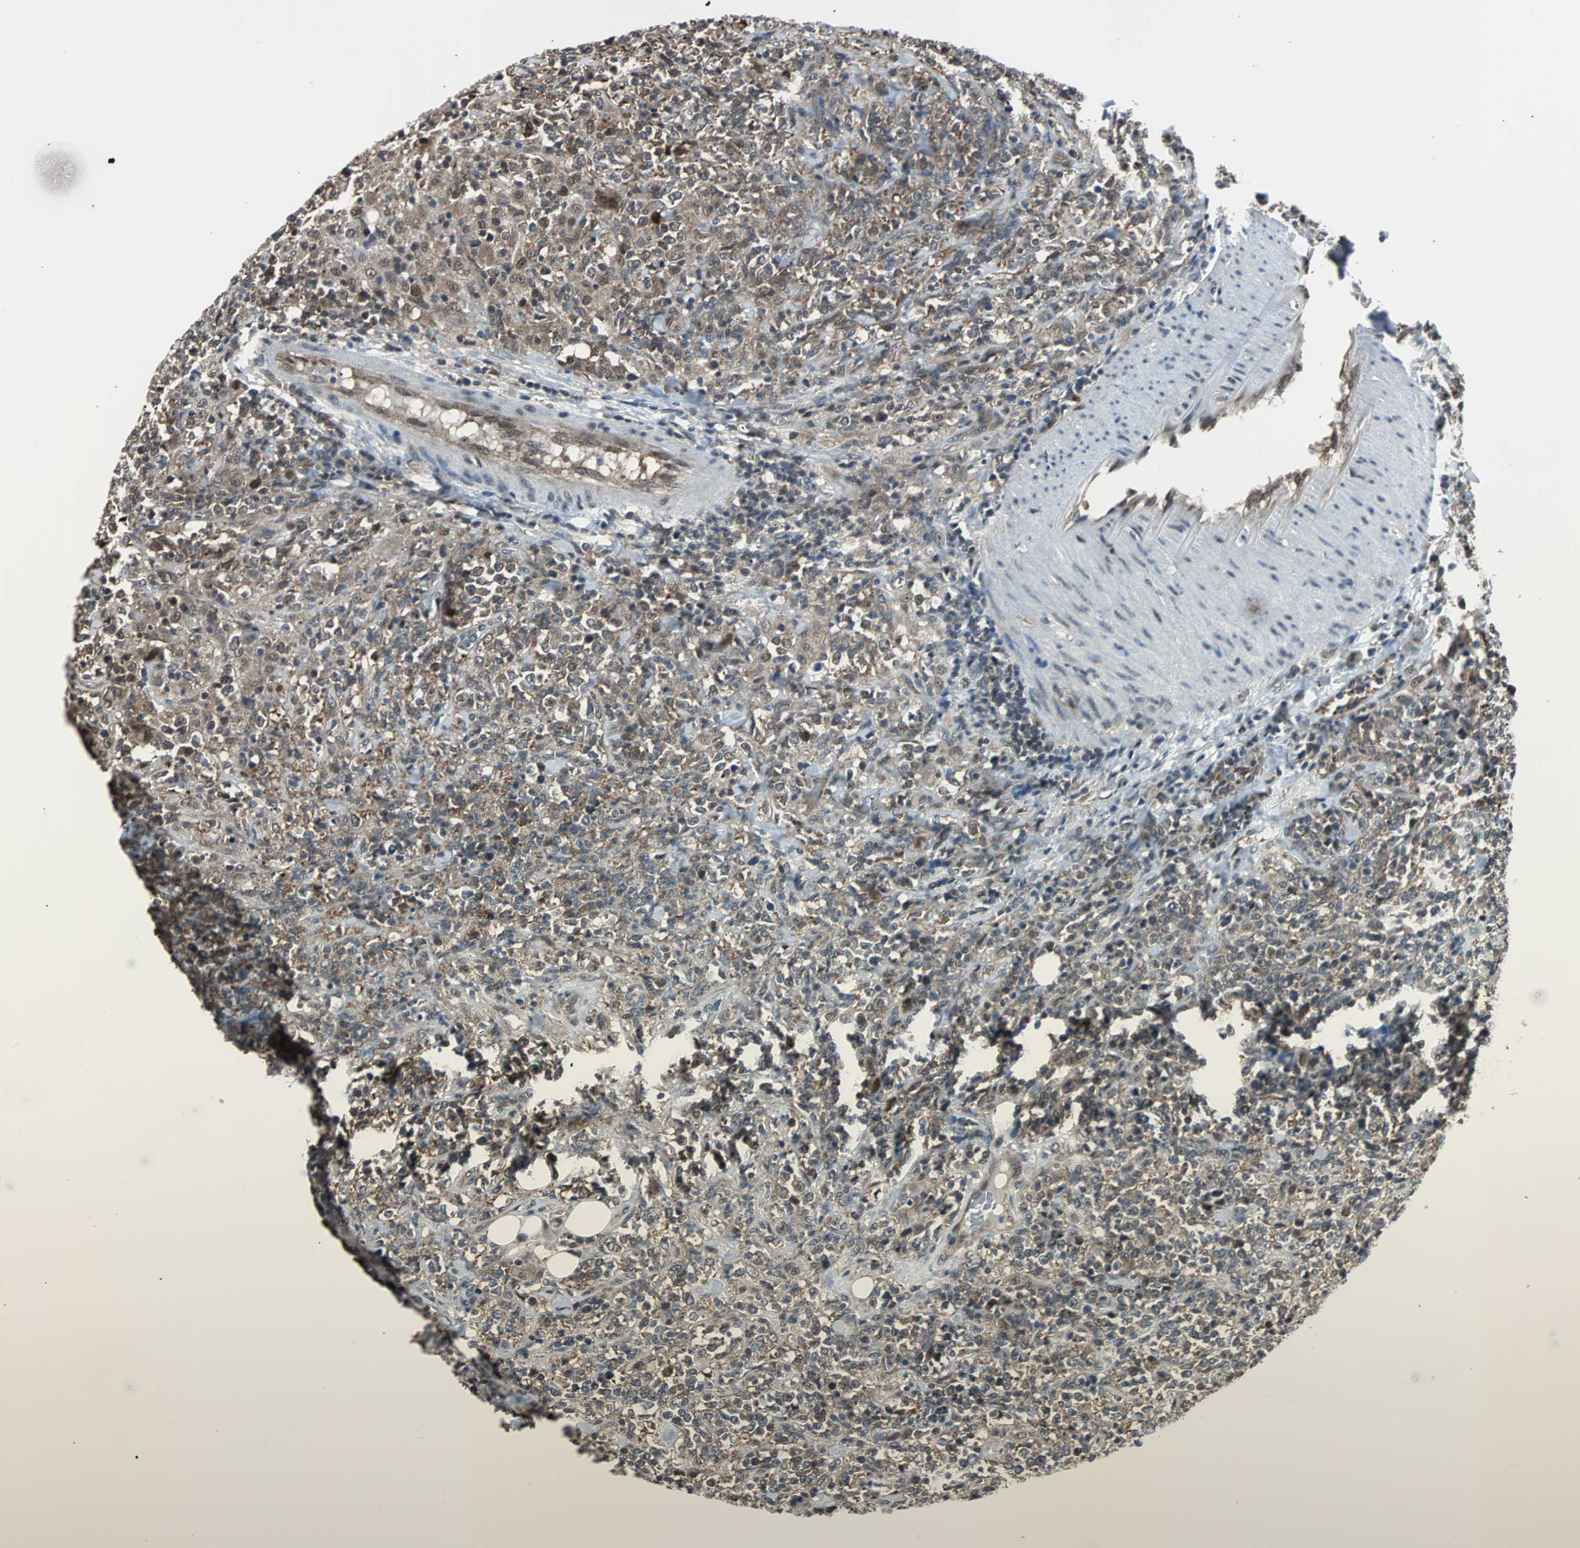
{"staining": {"intensity": "weak", "quantity": ">75%", "location": "cytoplasmic/membranous"}, "tissue": "lymphoma", "cell_type": "Tumor cells", "image_type": "cancer", "snomed": [{"axis": "morphology", "description": "Malignant lymphoma, non-Hodgkin's type, High grade"}, {"axis": "topography", "description": "Soft tissue"}], "caption": "Immunohistochemical staining of human malignant lymphoma, non-Hodgkin's type (high-grade) shows weak cytoplasmic/membranous protein expression in about >75% of tumor cells. (brown staining indicates protein expression, while blue staining denotes nuclei).", "gene": "VCP", "patient": {"sex": "male", "age": 18}}